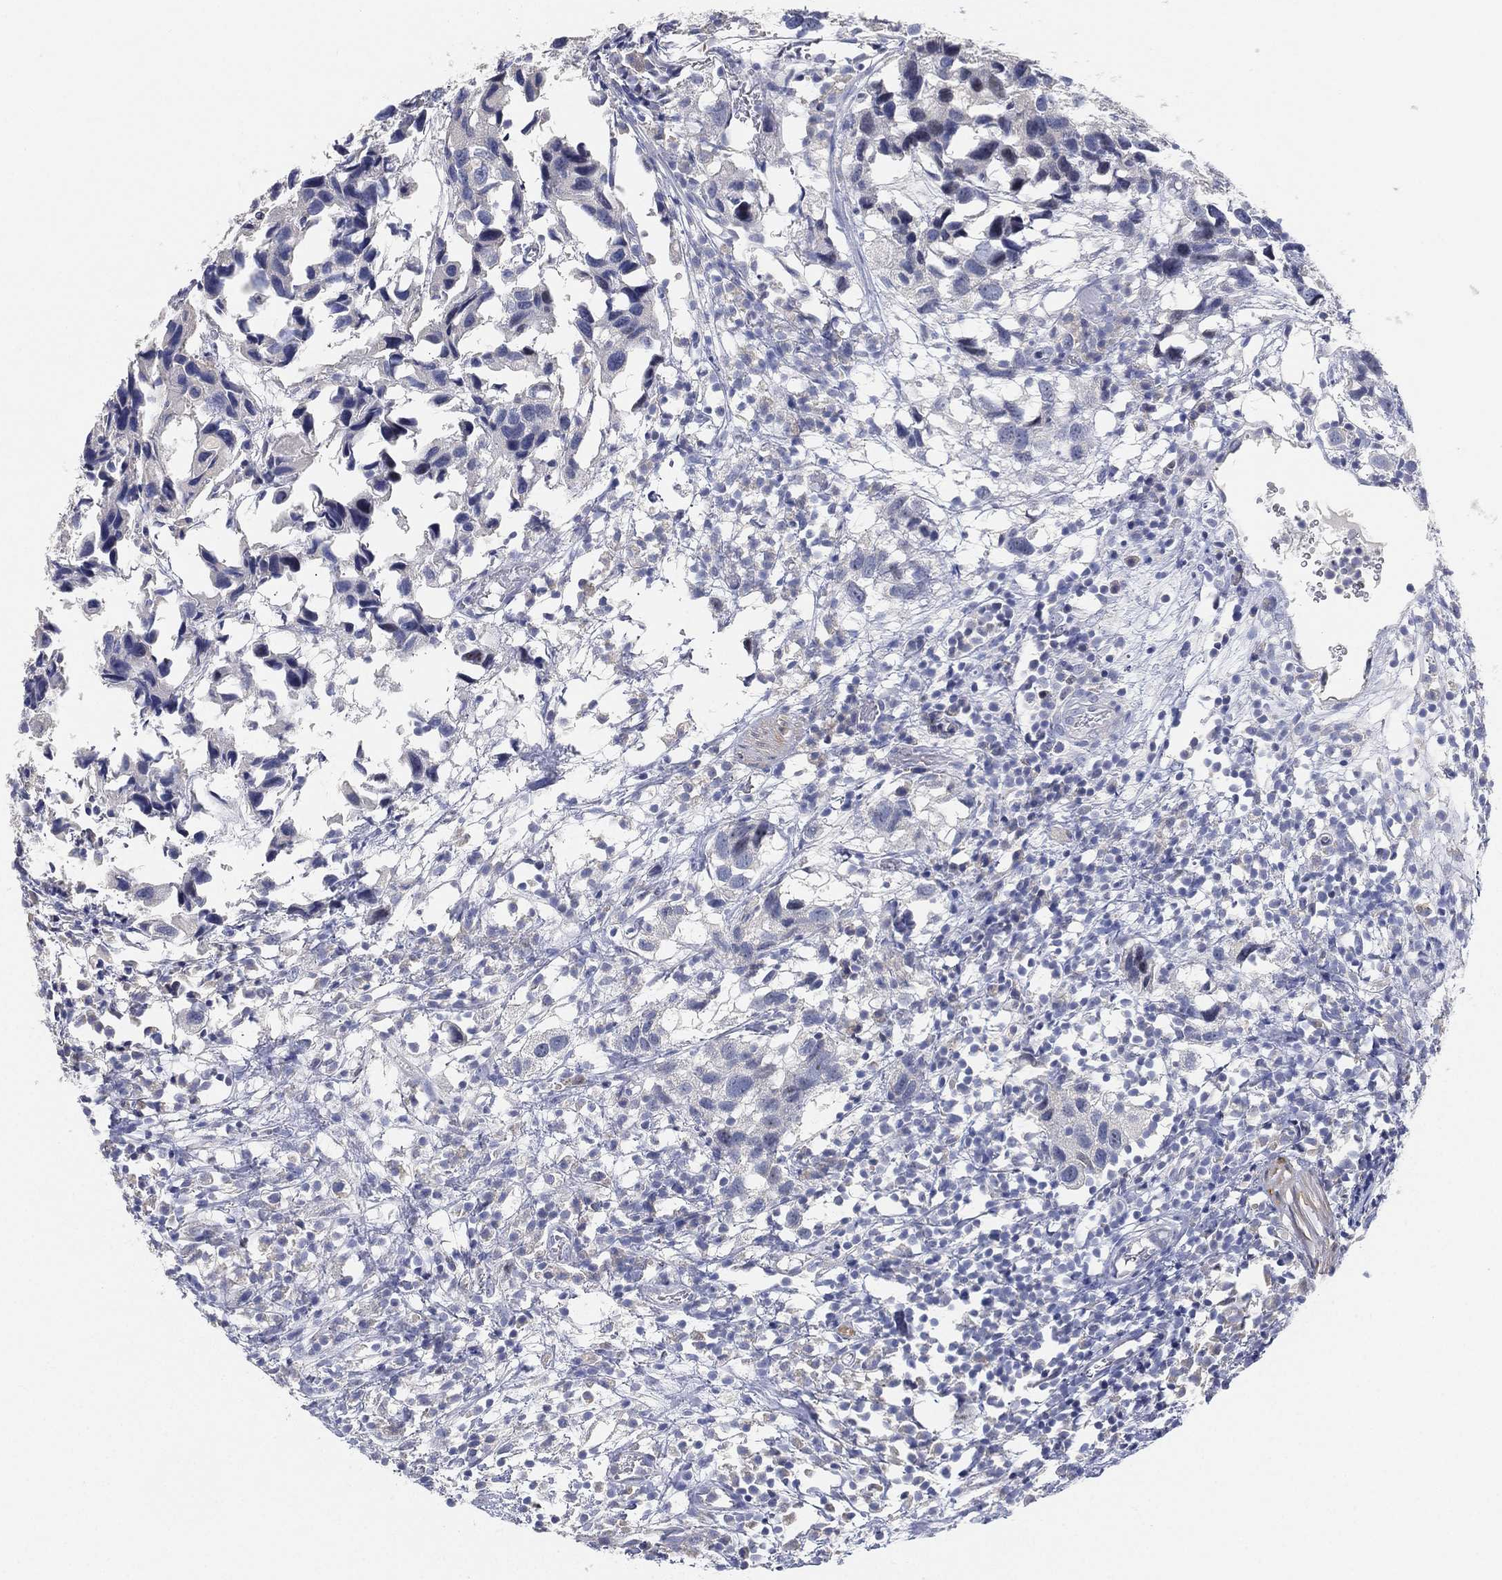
{"staining": {"intensity": "negative", "quantity": "none", "location": "none"}, "tissue": "urothelial cancer", "cell_type": "Tumor cells", "image_type": "cancer", "snomed": [{"axis": "morphology", "description": "Urothelial carcinoma, High grade"}, {"axis": "topography", "description": "Urinary bladder"}], "caption": "Immunohistochemical staining of human high-grade urothelial carcinoma exhibits no significant expression in tumor cells.", "gene": "FAM187B", "patient": {"sex": "male", "age": 79}}